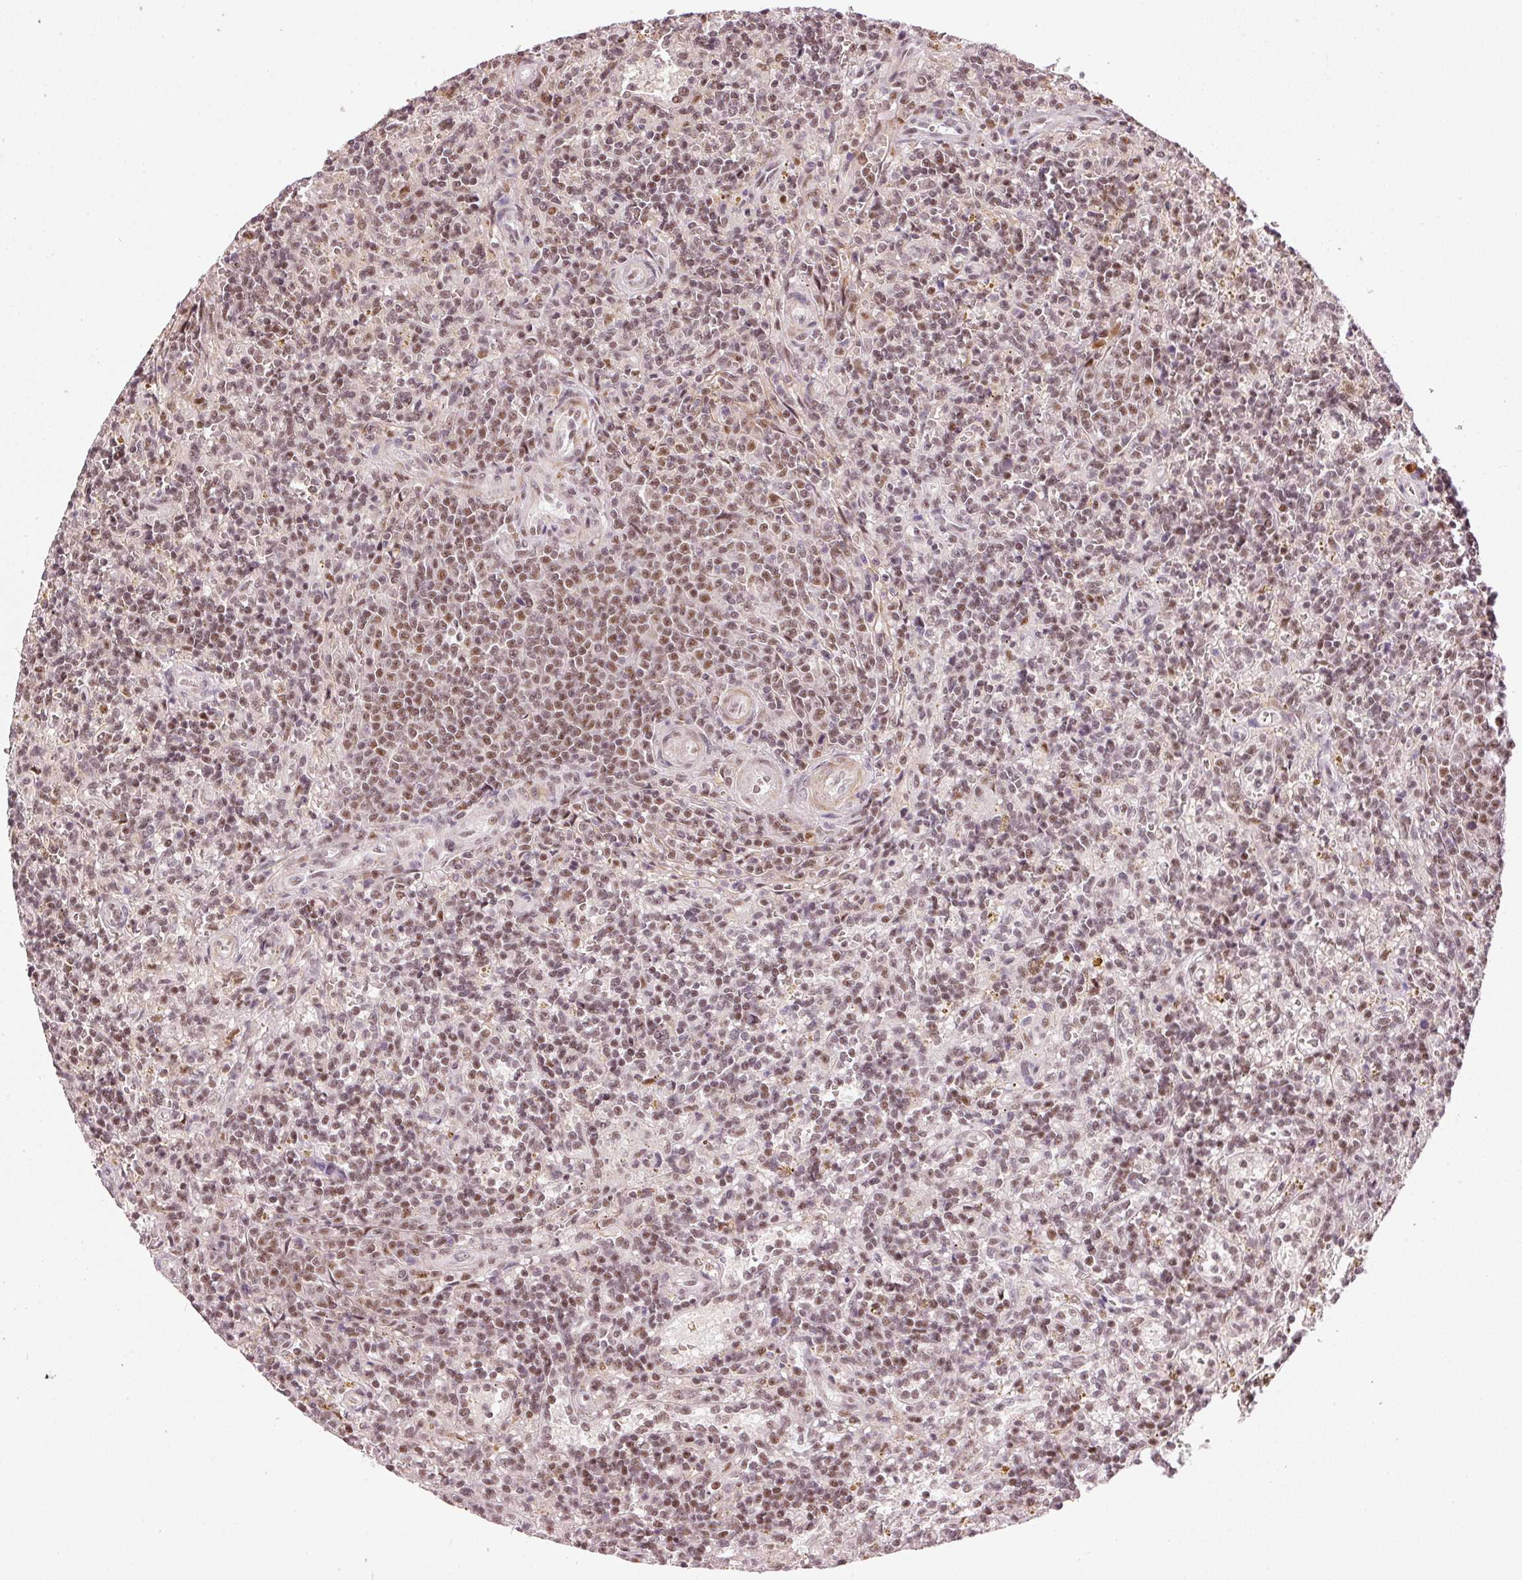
{"staining": {"intensity": "moderate", "quantity": "25%-75%", "location": "nuclear"}, "tissue": "lymphoma", "cell_type": "Tumor cells", "image_type": "cancer", "snomed": [{"axis": "morphology", "description": "Malignant lymphoma, non-Hodgkin's type, Low grade"}, {"axis": "topography", "description": "Spleen"}], "caption": "A brown stain shows moderate nuclear positivity of a protein in human malignant lymphoma, non-Hodgkin's type (low-grade) tumor cells.", "gene": "THOC6", "patient": {"sex": "male", "age": 67}}